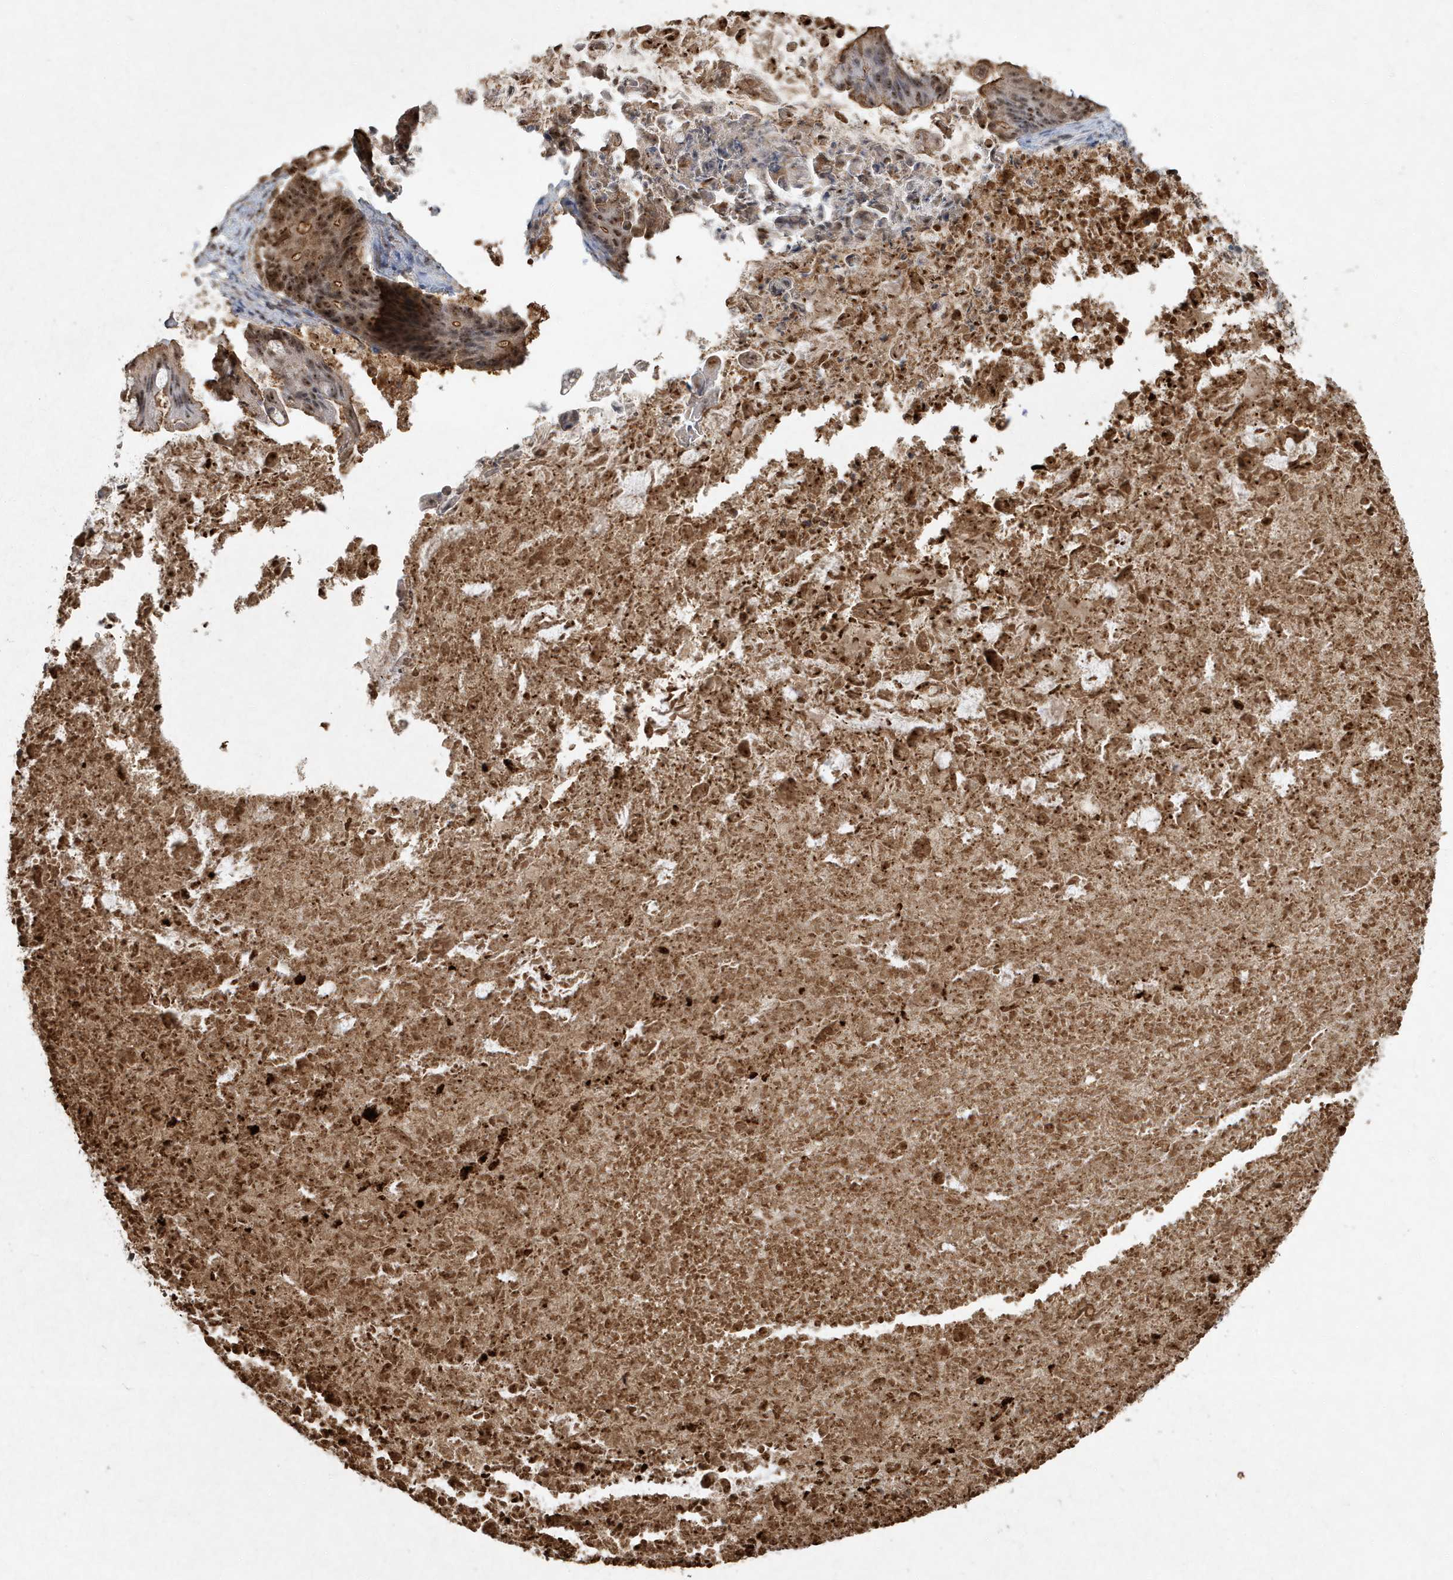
{"staining": {"intensity": "moderate", "quantity": ">75%", "location": "cytoplasmic/membranous,nuclear"}, "tissue": "ovarian cancer", "cell_type": "Tumor cells", "image_type": "cancer", "snomed": [{"axis": "morphology", "description": "Cystadenocarcinoma, mucinous, NOS"}, {"axis": "topography", "description": "Ovary"}], "caption": "Immunohistochemical staining of human ovarian cancer demonstrates moderate cytoplasmic/membranous and nuclear protein staining in about >75% of tumor cells.", "gene": "ABCB9", "patient": {"sex": "female", "age": 37}}